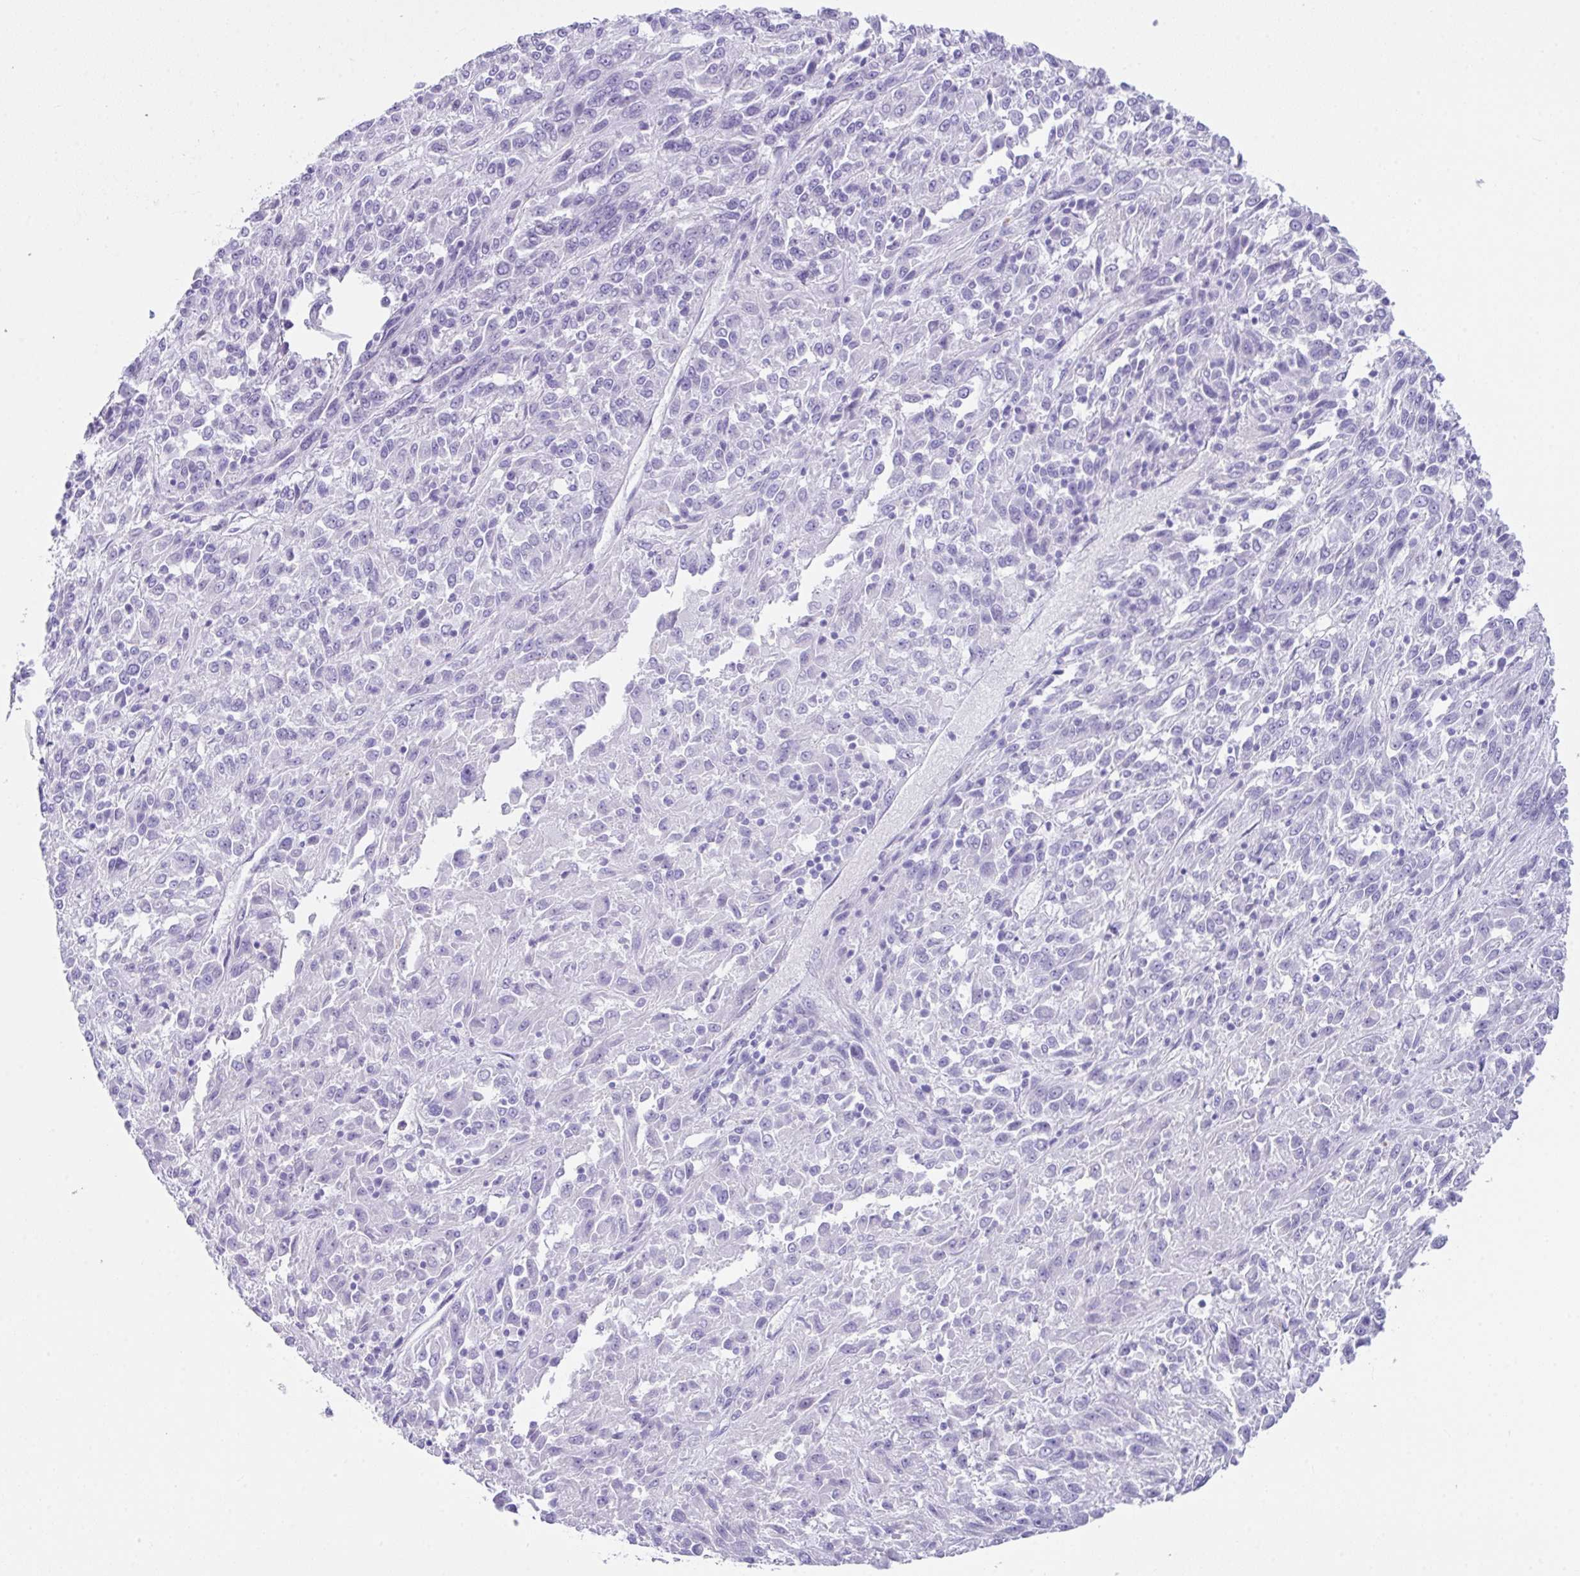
{"staining": {"intensity": "negative", "quantity": "none", "location": "none"}, "tissue": "melanoma", "cell_type": "Tumor cells", "image_type": "cancer", "snomed": [{"axis": "morphology", "description": "Malignant melanoma, Metastatic site"}, {"axis": "topography", "description": "Lung"}], "caption": "This is an immunohistochemistry (IHC) image of melanoma. There is no positivity in tumor cells.", "gene": "LGALS4", "patient": {"sex": "male", "age": 64}}